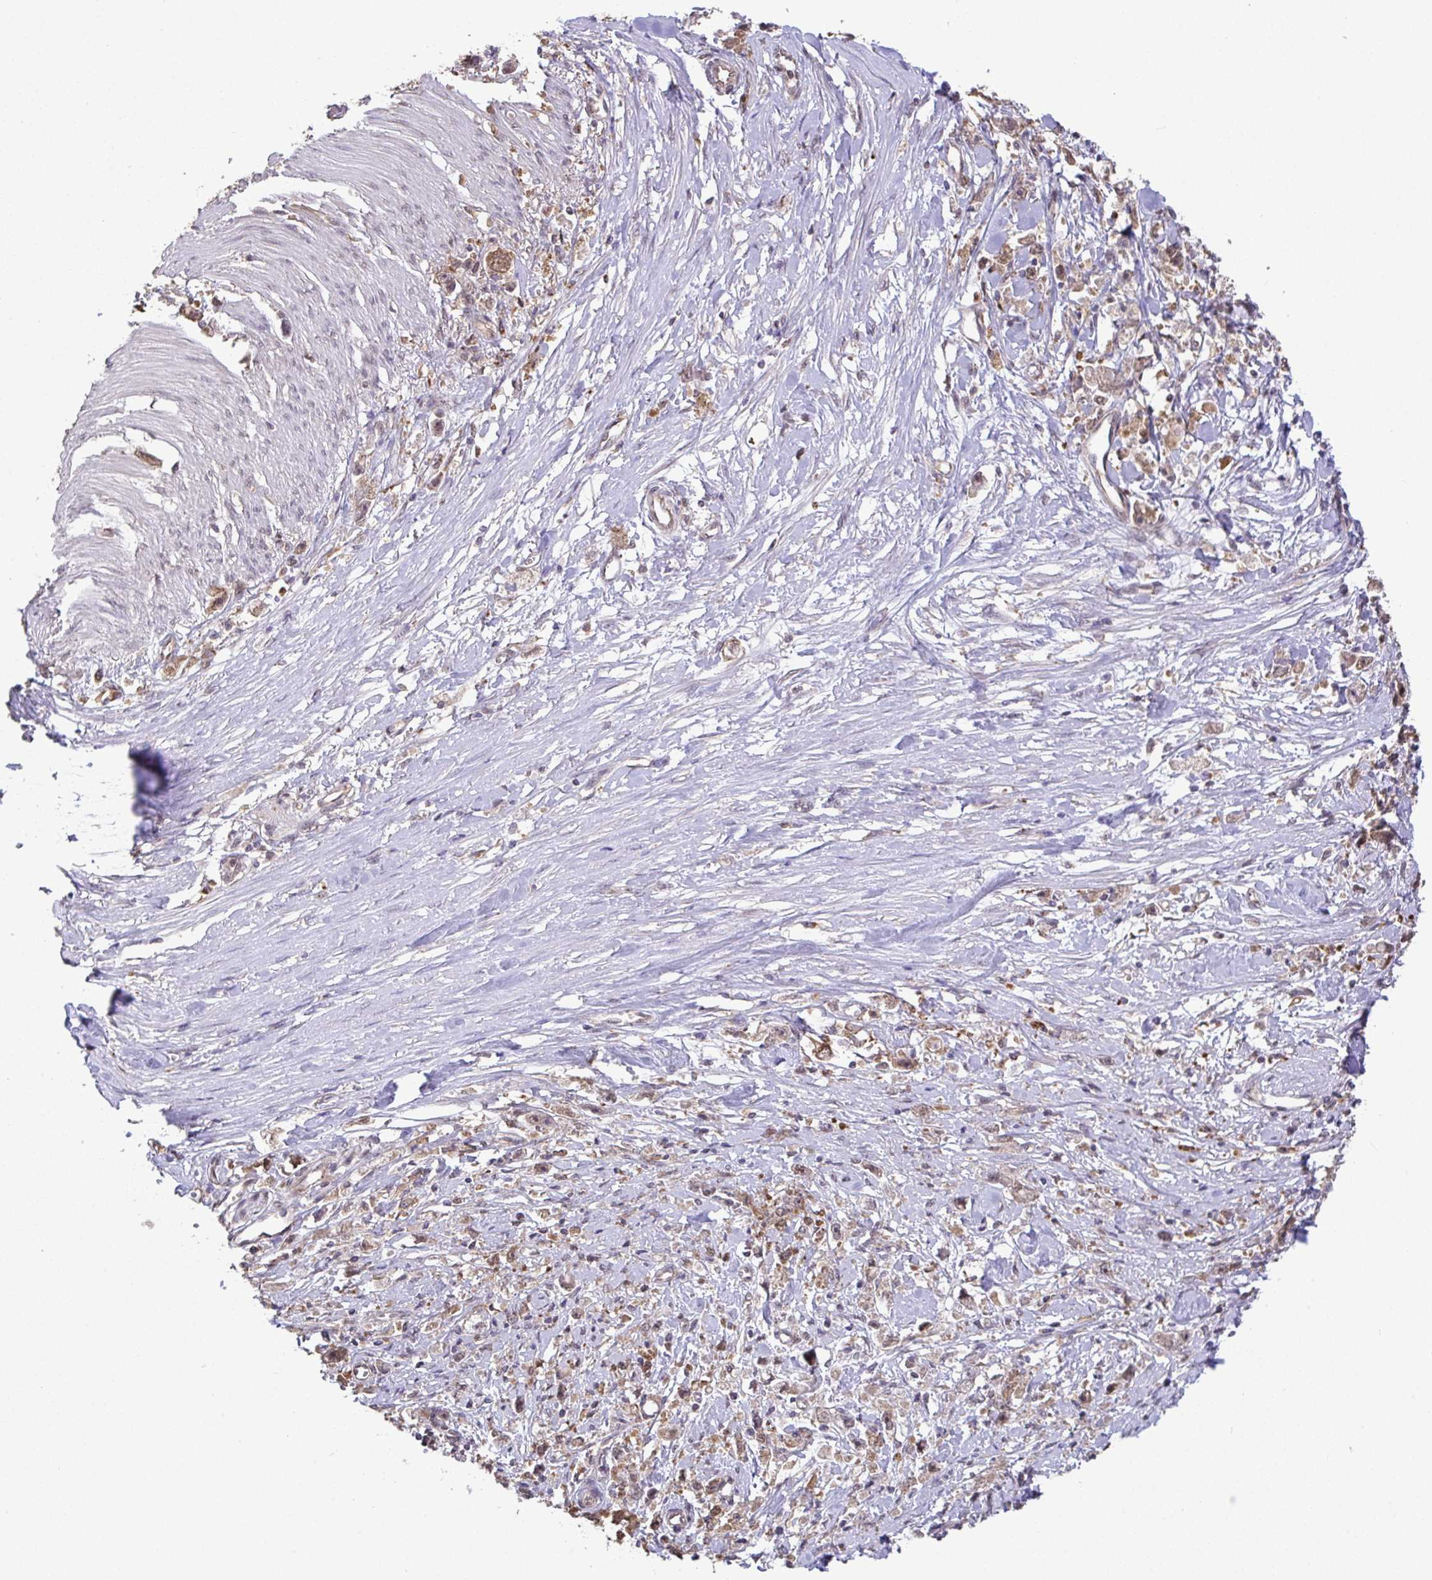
{"staining": {"intensity": "moderate", "quantity": ">75%", "location": "cytoplasmic/membranous"}, "tissue": "stomach cancer", "cell_type": "Tumor cells", "image_type": "cancer", "snomed": [{"axis": "morphology", "description": "Adenocarcinoma, NOS"}, {"axis": "topography", "description": "Stomach"}], "caption": "Tumor cells show medium levels of moderate cytoplasmic/membranous staining in about >75% of cells in adenocarcinoma (stomach). (Brightfield microscopy of DAB IHC at high magnification).", "gene": "C12orf57", "patient": {"sex": "female", "age": 59}}